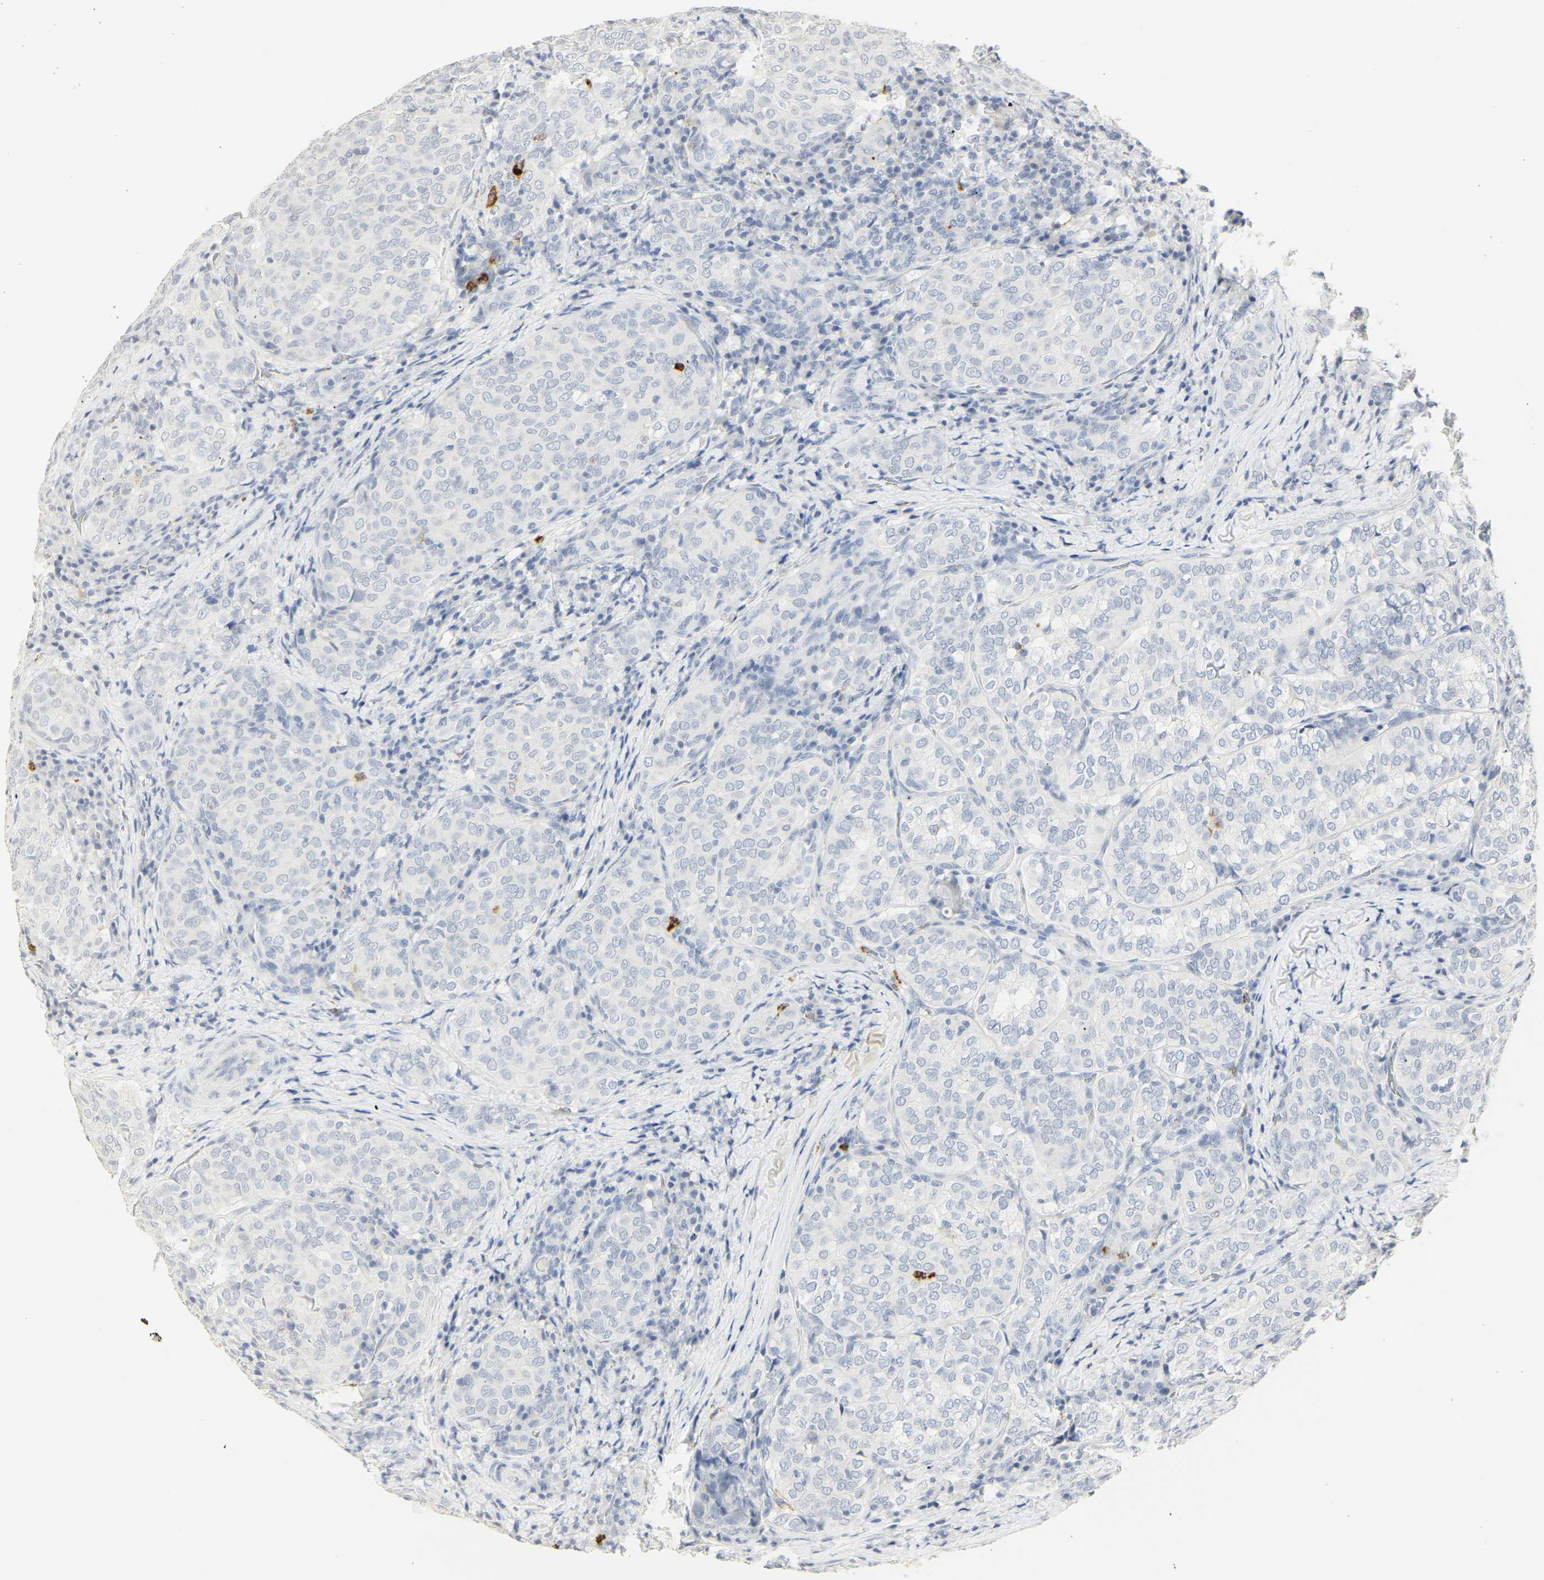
{"staining": {"intensity": "negative", "quantity": "none", "location": "none"}, "tissue": "thyroid cancer", "cell_type": "Tumor cells", "image_type": "cancer", "snomed": [{"axis": "morphology", "description": "Normal tissue, NOS"}, {"axis": "morphology", "description": "Papillary adenocarcinoma, NOS"}, {"axis": "topography", "description": "Thyroid gland"}], "caption": "The image shows no significant staining in tumor cells of thyroid cancer (papillary adenocarcinoma).", "gene": "MPO", "patient": {"sex": "female", "age": 30}}